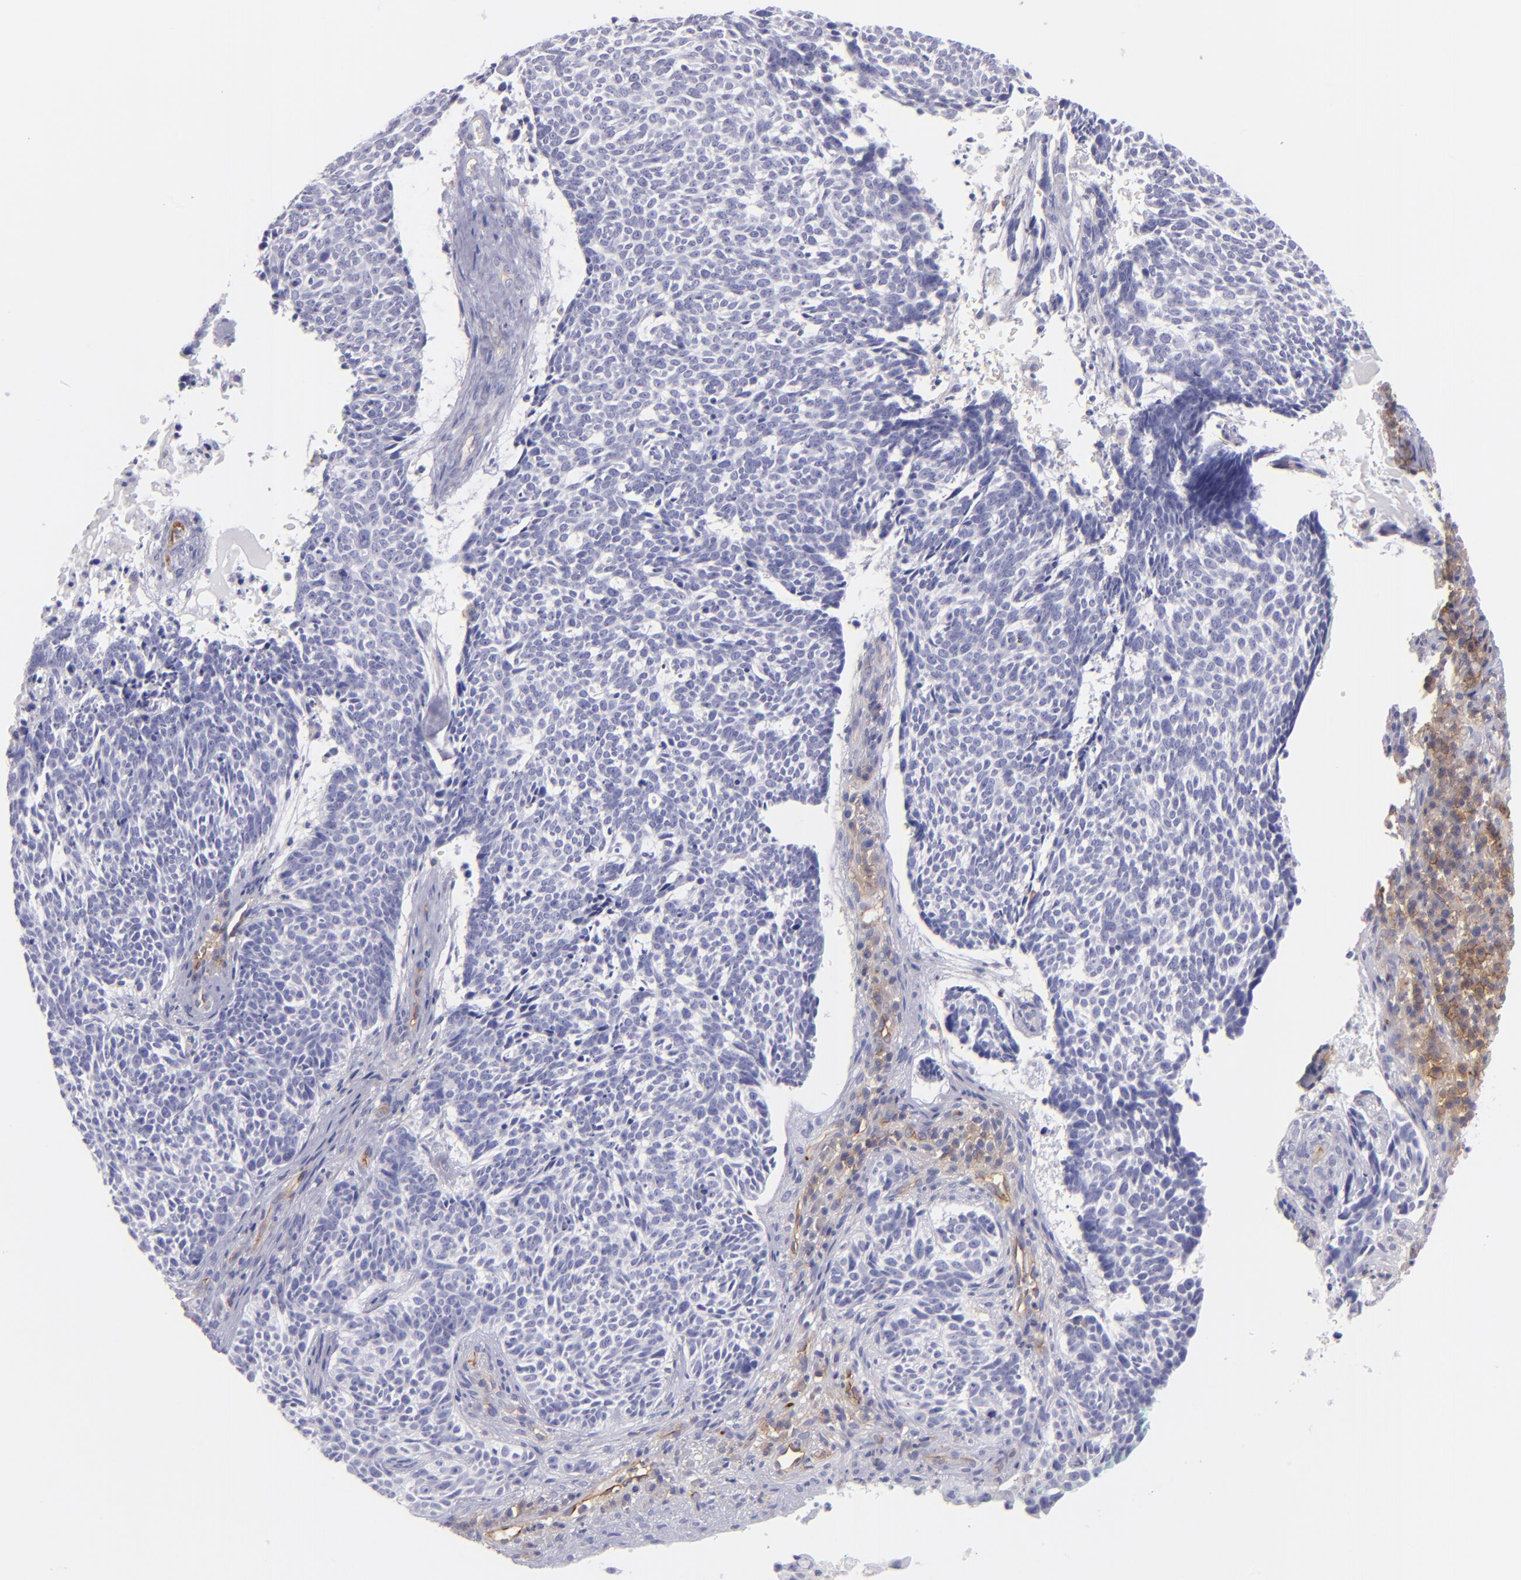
{"staining": {"intensity": "negative", "quantity": "none", "location": "none"}, "tissue": "skin cancer", "cell_type": "Tumor cells", "image_type": "cancer", "snomed": [{"axis": "morphology", "description": "Basal cell carcinoma"}, {"axis": "topography", "description": "Skin"}], "caption": "The photomicrograph reveals no staining of tumor cells in skin cancer (basal cell carcinoma).", "gene": "ENTPD1", "patient": {"sex": "female", "age": 89}}